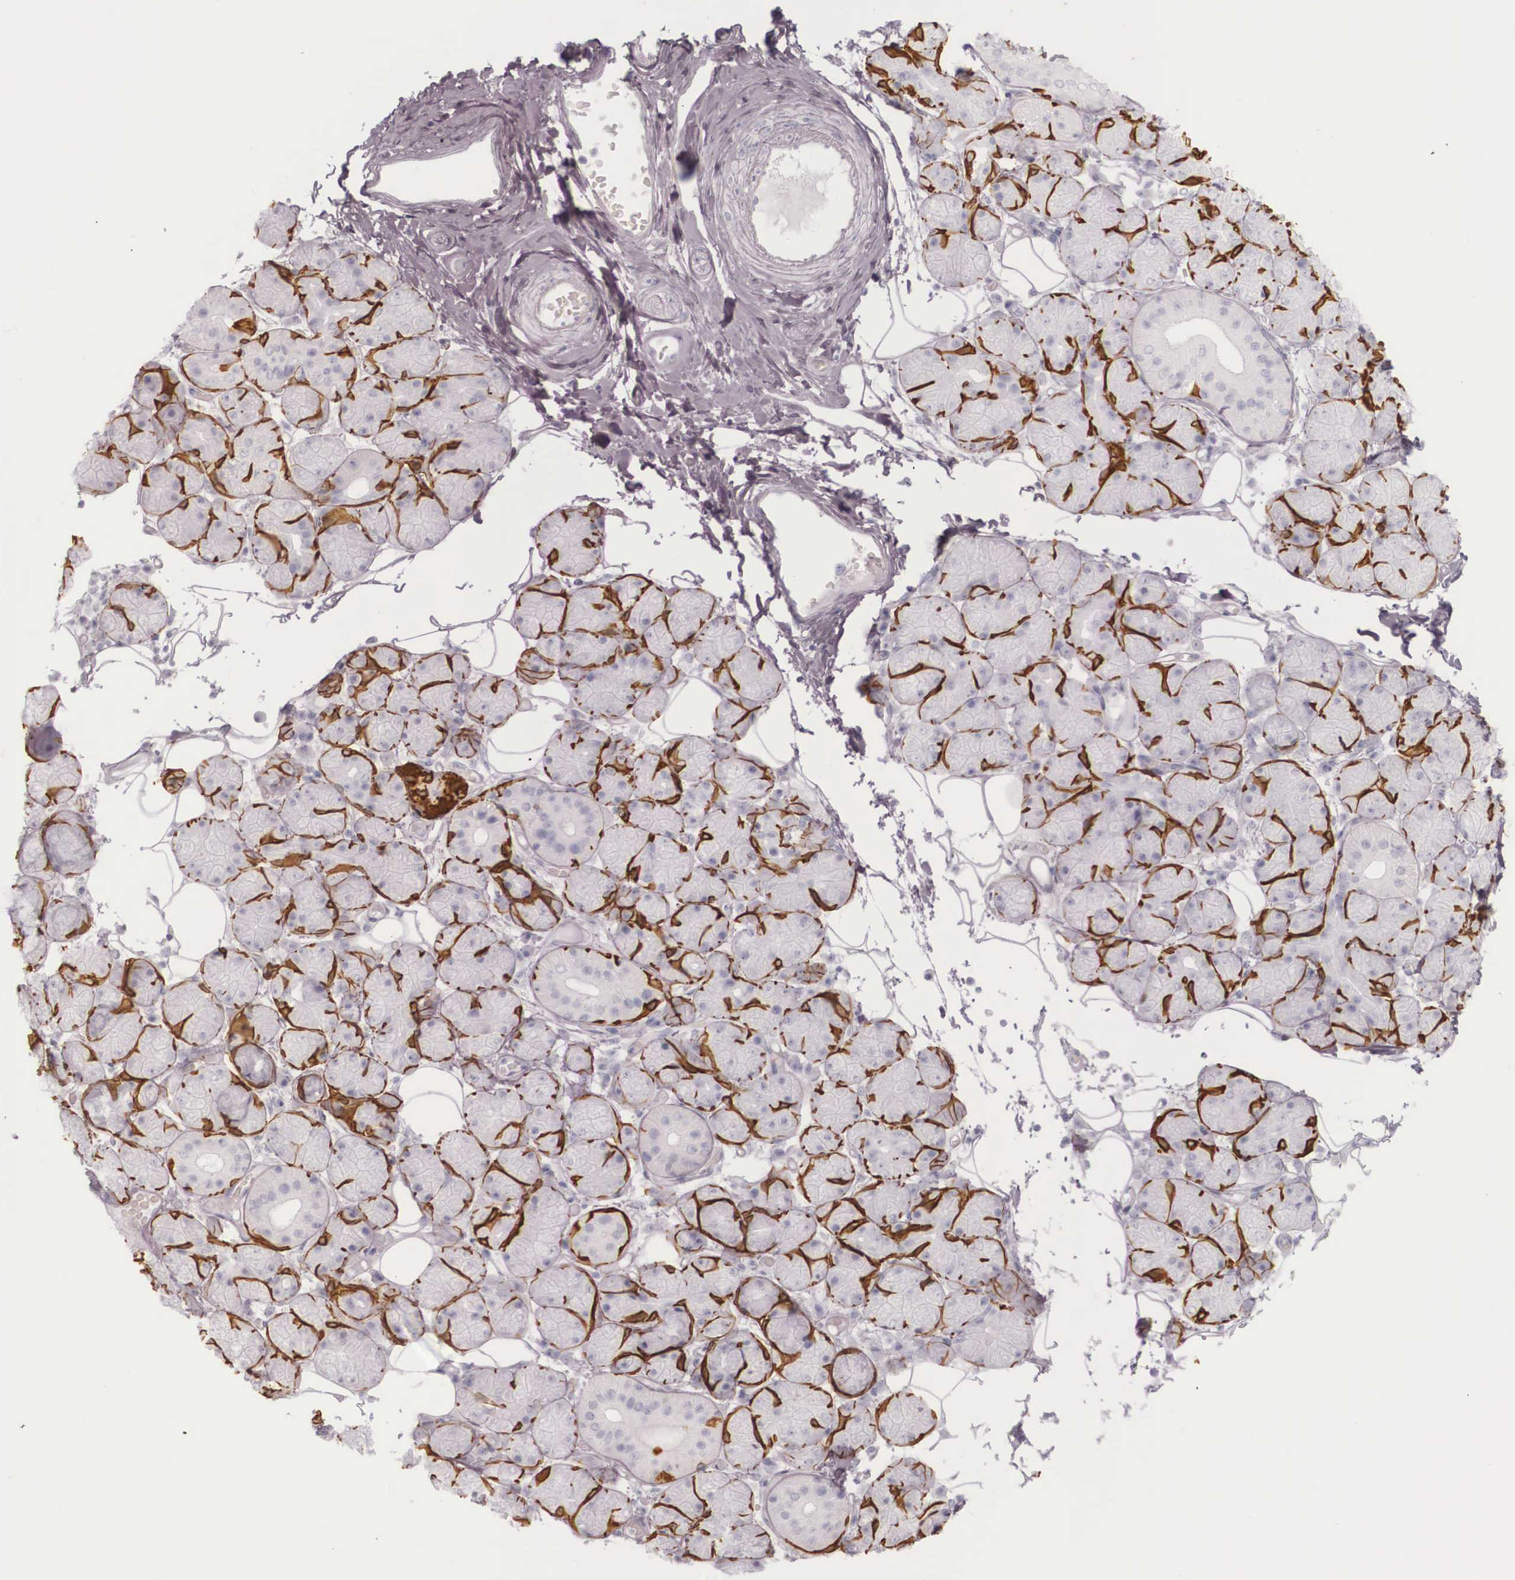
{"staining": {"intensity": "negative", "quantity": "none", "location": "none"}, "tissue": "salivary gland", "cell_type": "Glandular cells", "image_type": "normal", "snomed": [{"axis": "morphology", "description": "Normal tissue, NOS"}, {"axis": "topography", "description": "Salivary gland"}], "caption": "The IHC micrograph has no significant expression in glandular cells of salivary gland.", "gene": "KRT14", "patient": {"sex": "male", "age": 54}}